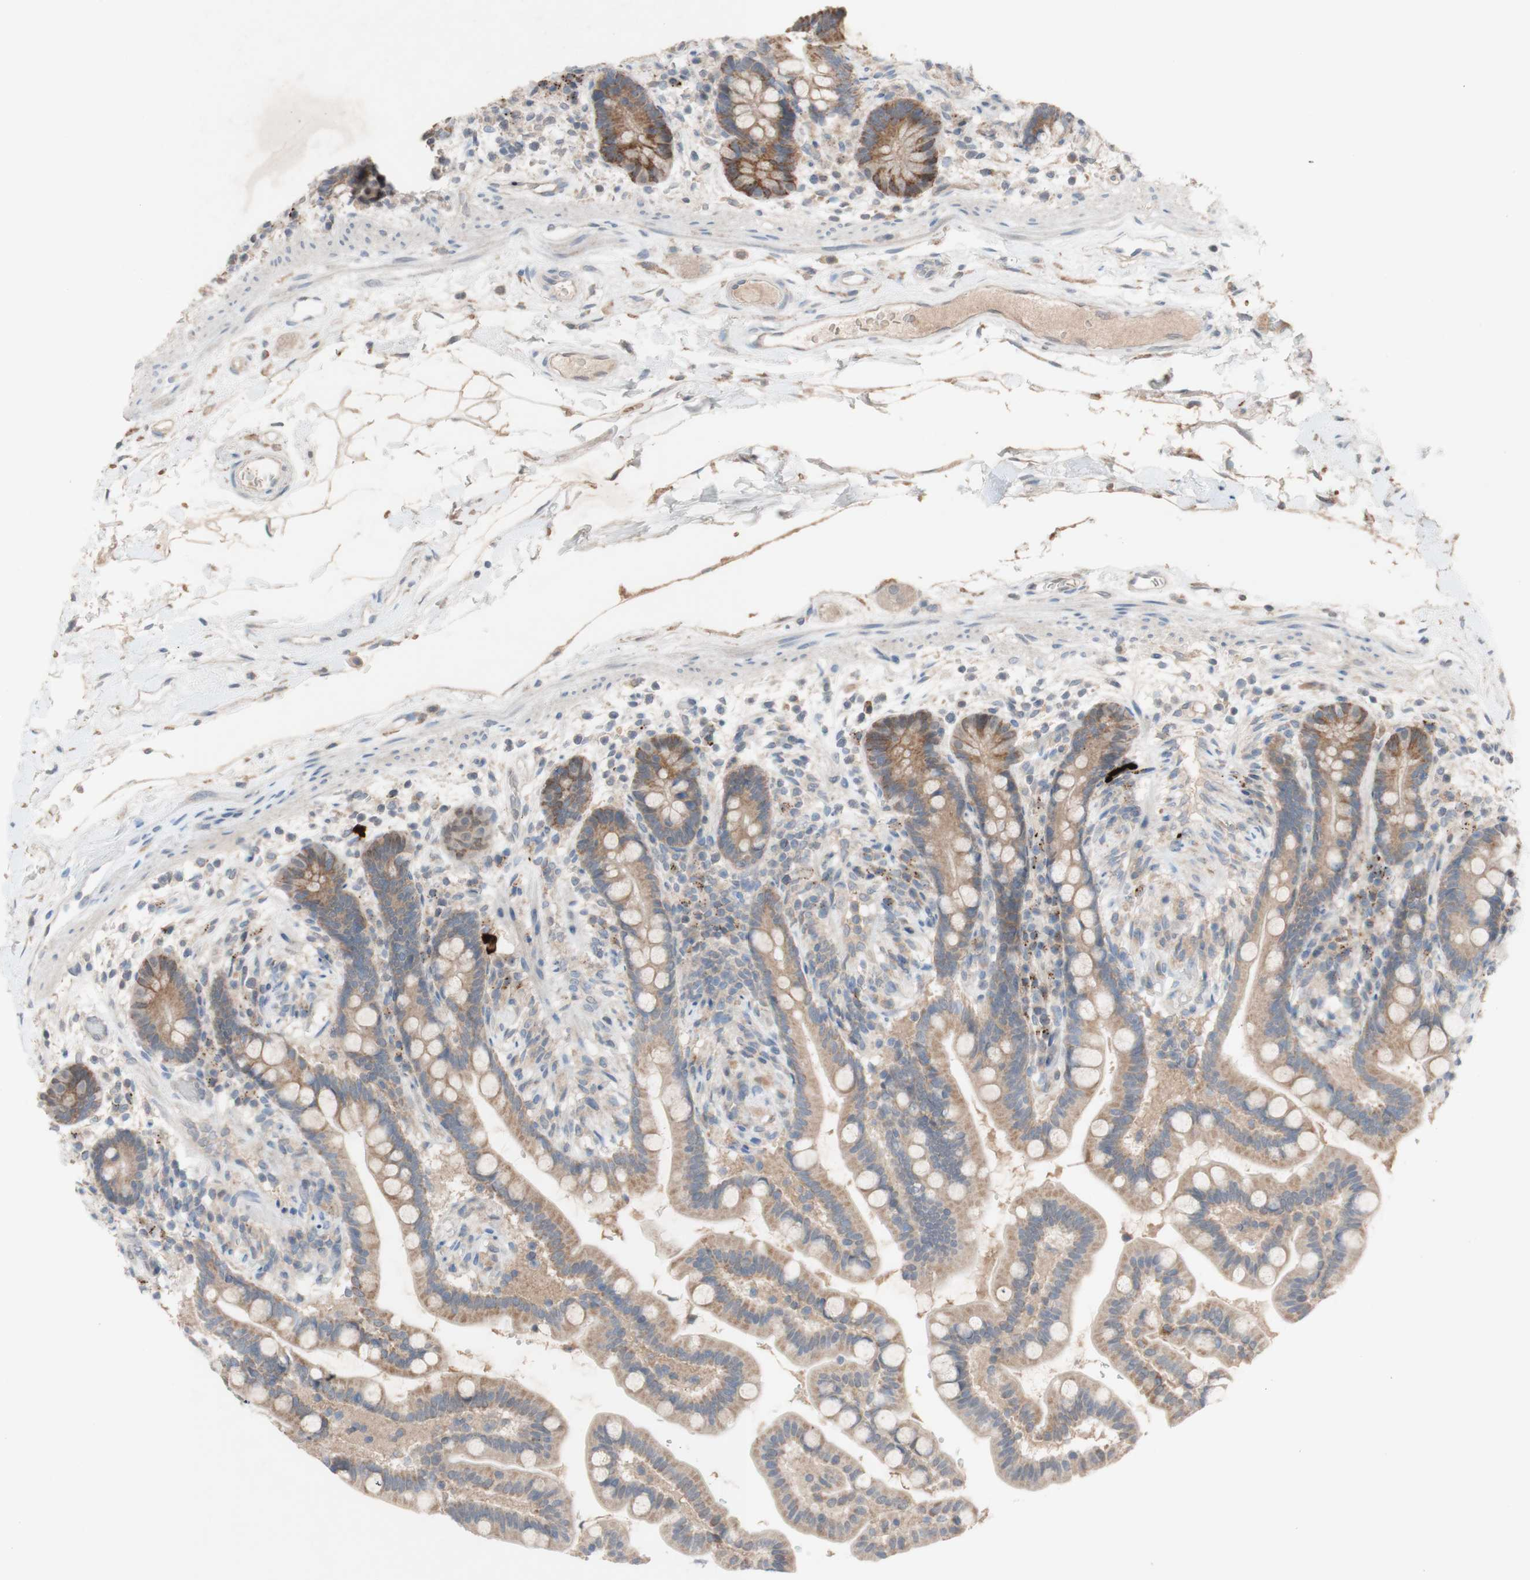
{"staining": {"intensity": "weak", "quantity": ">75%", "location": "cytoplasmic/membranous"}, "tissue": "colon", "cell_type": "Endothelial cells", "image_type": "normal", "snomed": [{"axis": "morphology", "description": "Normal tissue, NOS"}, {"axis": "topography", "description": "Colon"}], "caption": "This image displays immunohistochemistry (IHC) staining of normal human colon, with low weak cytoplasmic/membranous staining in approximately >75% of endothelial cells.", "gene": "PEX2", "patient": {"sex": "male", "age": 73}}